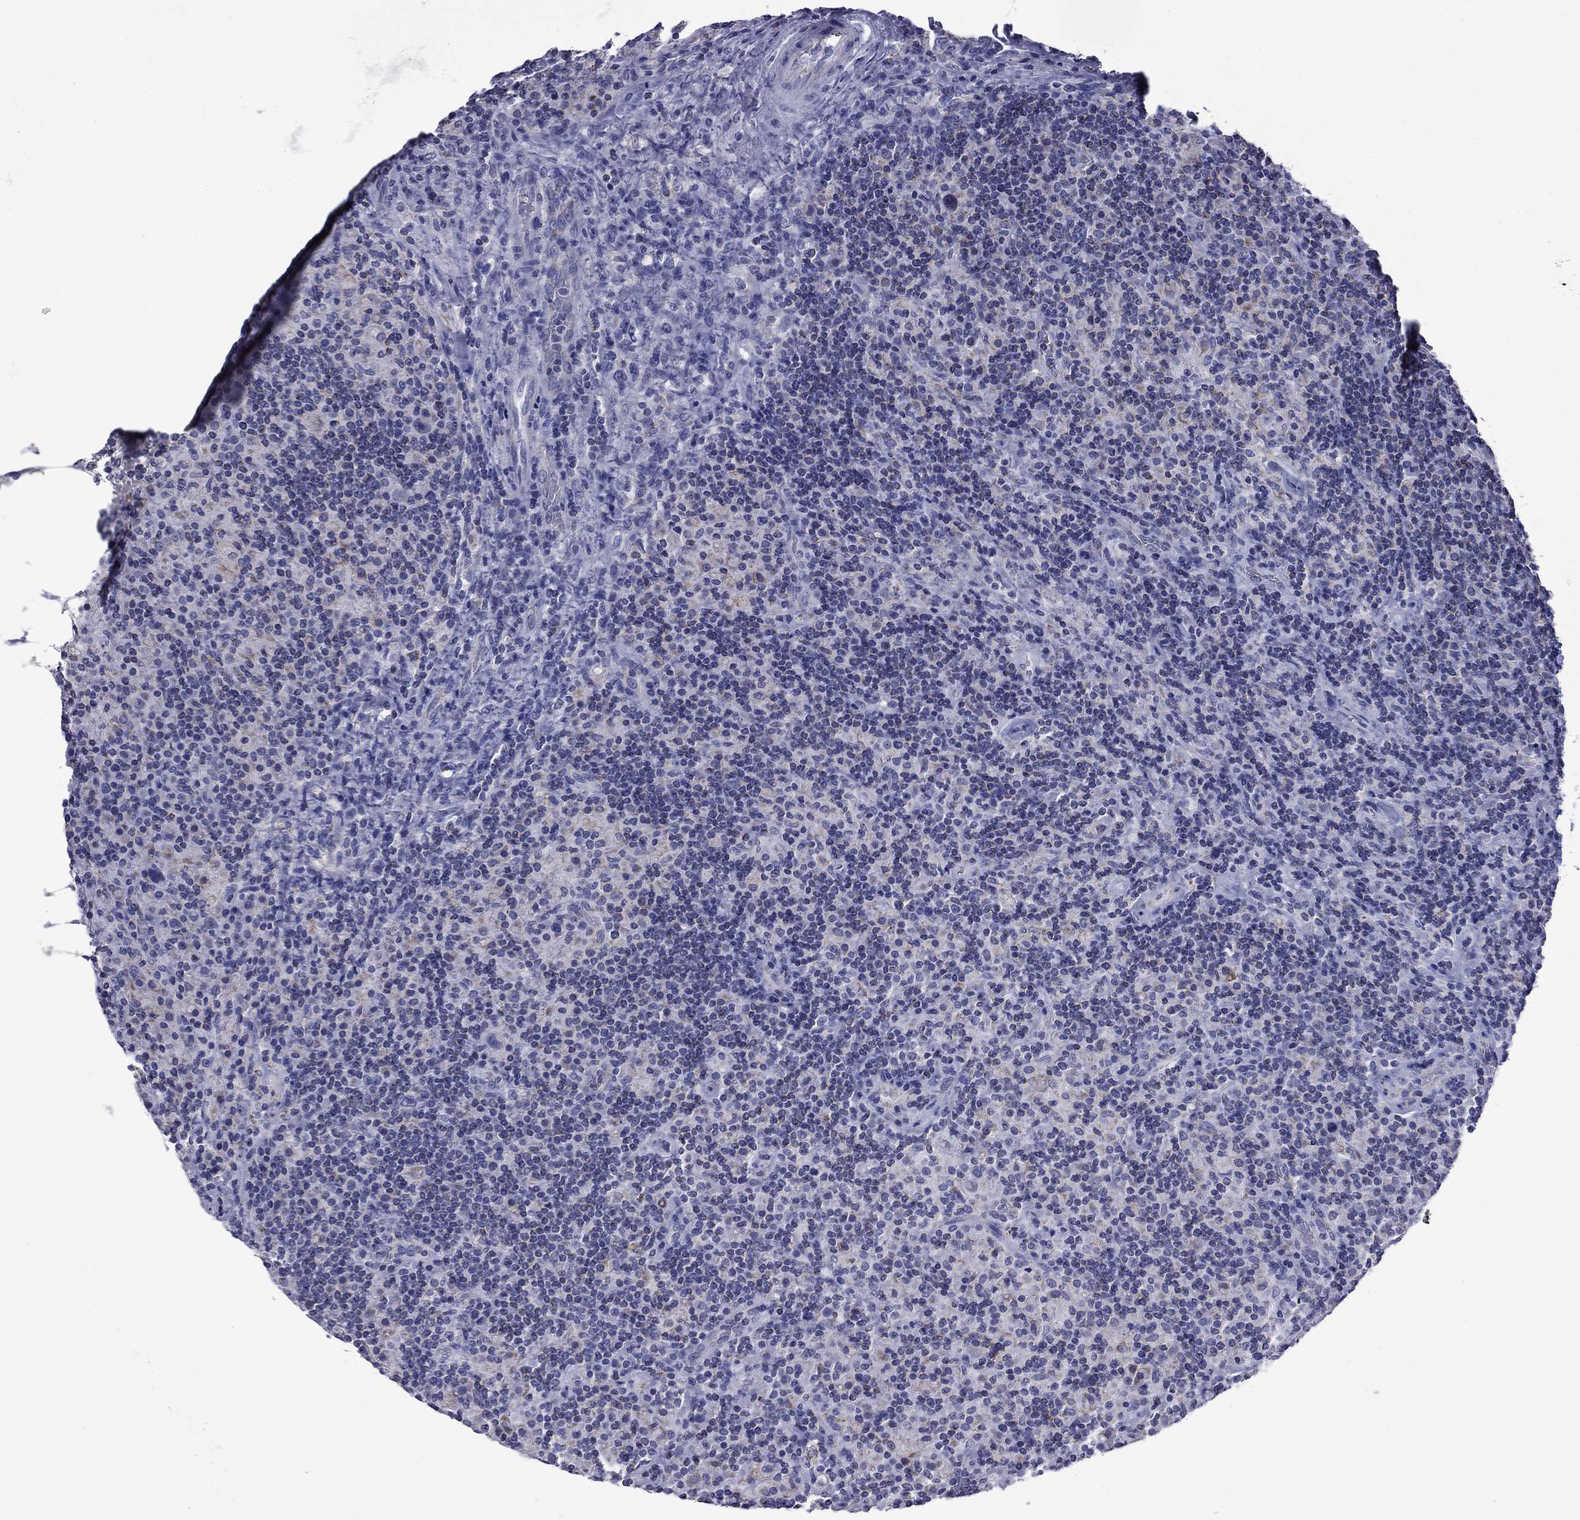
{"staining": {"intensity": "negative", "quantity": "none", "location": "none"}, "tissue": "lymphoma", "cell_type": "Tumor cells", "image_type": "cancer", "snomed": [{"axis": "morphology", "description": "Hodgkin's disease, NOS"}, {"axis": "topography", "description": "Lymph node"}], "caption": "An image of lymphoma stained for a protein shows no brown staining in tumor cells.", "gene": "ACADSB", "patient": {"sex": "male", "age": 70}}